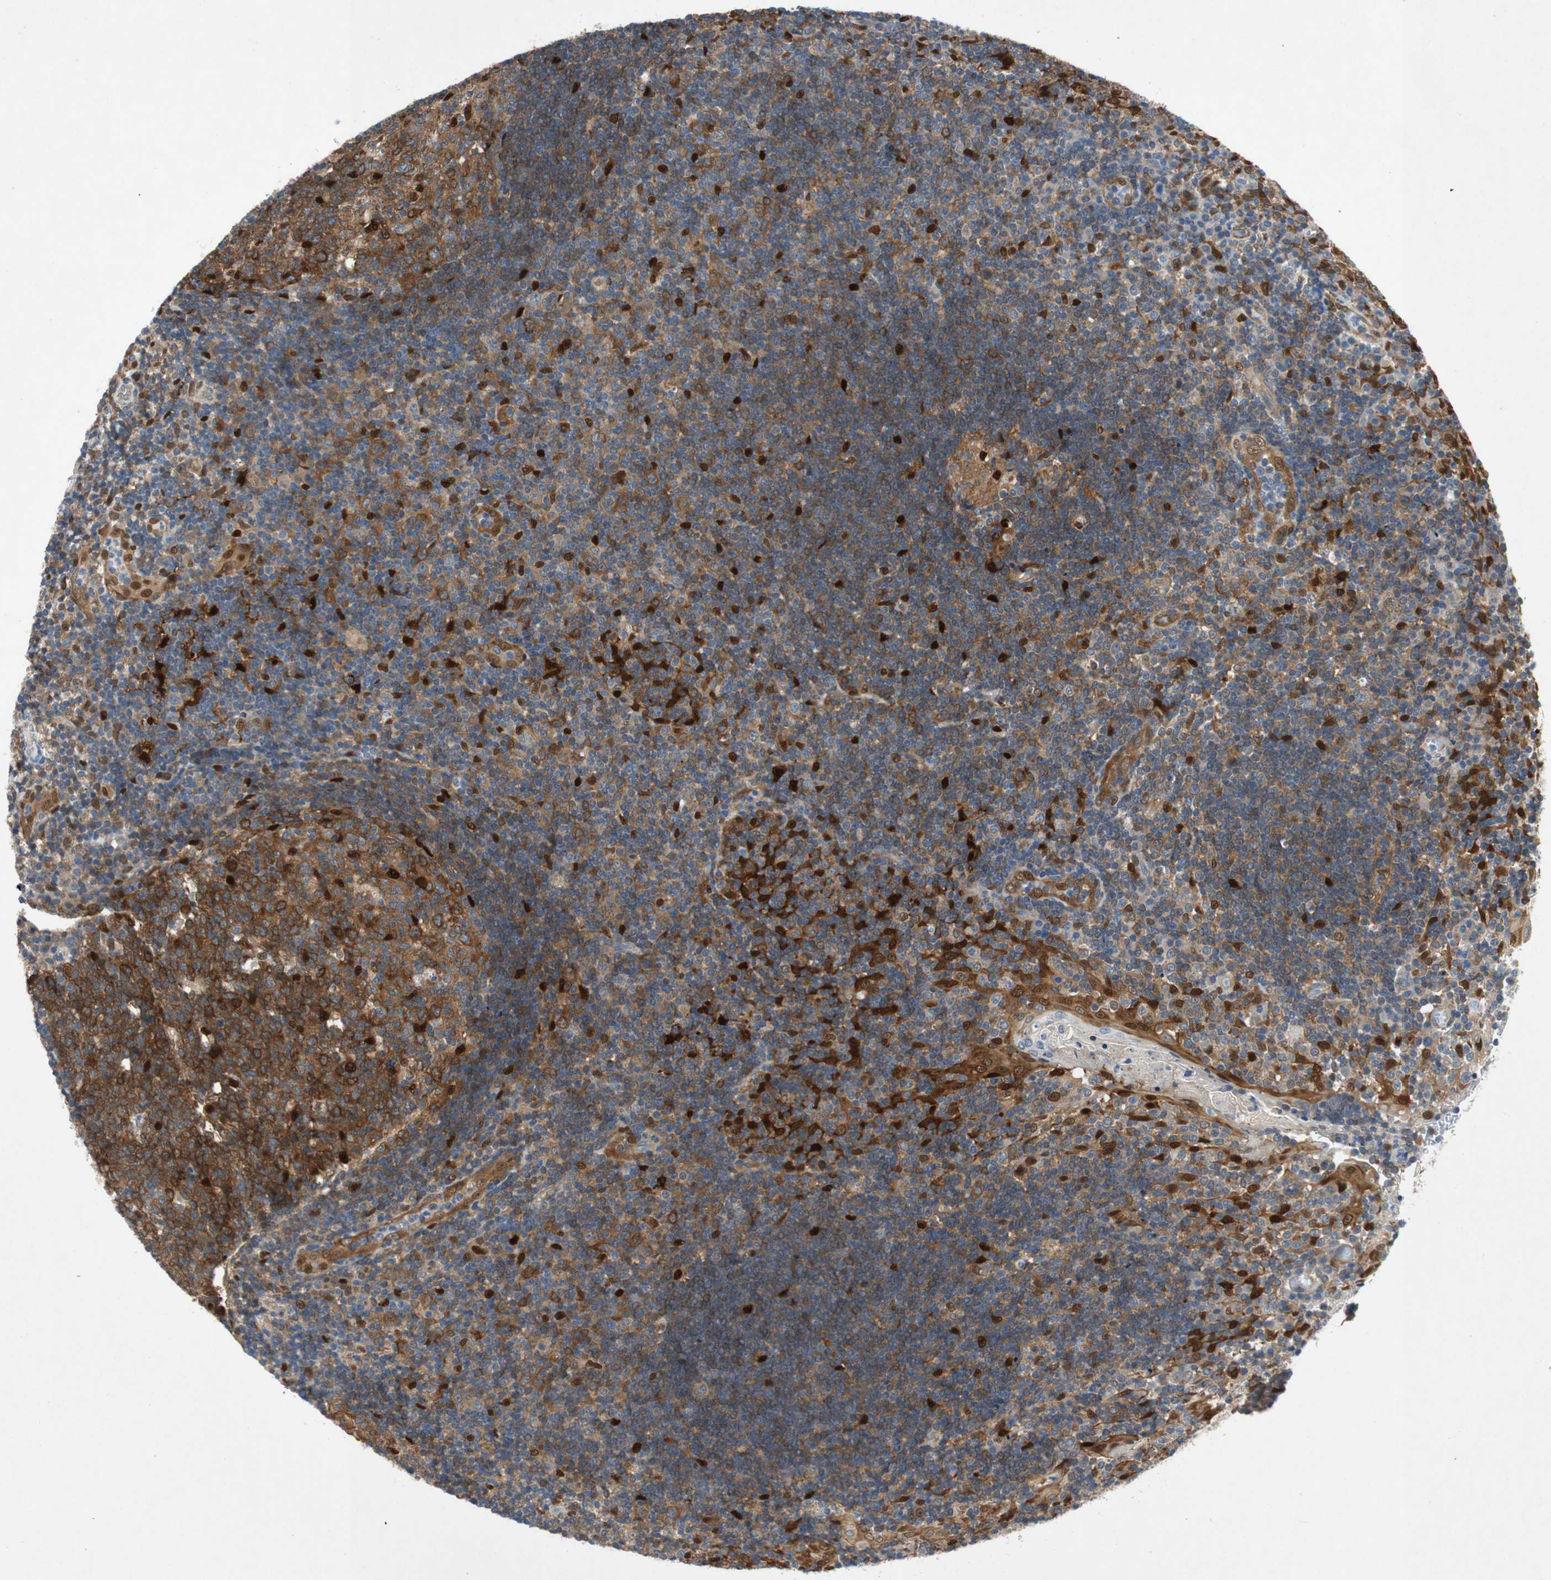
{"staining": {"intensity": "moderate", "quantity": ">75%", "location": "cytoplasmic/membranous"}, "tissue": "tonsil", "cell_type": "Germinal center cells", "image_type": "normal", "snomed": [{"axis": "morphology", "description": "Normal tissue, NOS"}, {"axis": "topography", "description": "Tonsil"}], "caption": "Immunohistochemistry (IHC) photomicrograph of unremarkable tonsil: tonsil stained using immunohistochemistry (IHC) reveals medium levels of moderate protein expression localized specifically in the cytoplasmic/membranous of germinal center cells, appearing as a cytoplasmic/membranous brown color.", "gene": "RELB", "patient": {"sex": "female", "age": 40}}